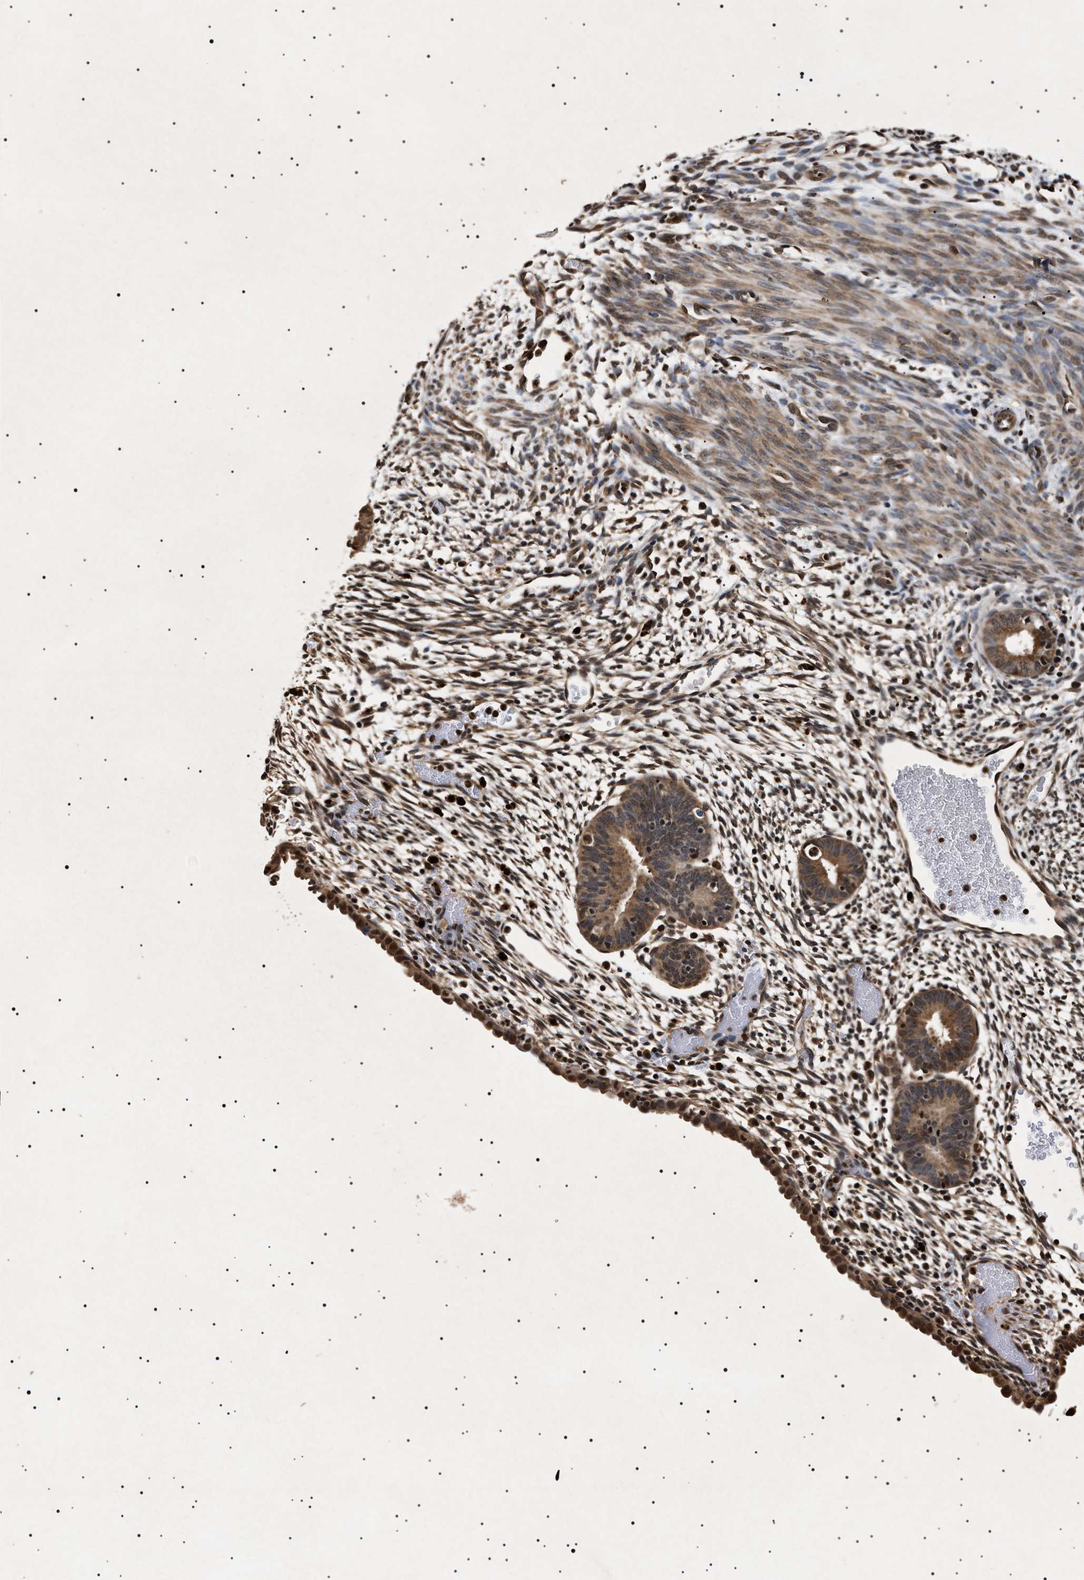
{"staining": {"intensity": "moderate", "quantity": "<25%", "location": "cytoplasmic/membranous,nuclear"}, "tissue": "endometrium", "cell_type": "Cells in endometrial stroma", "image_type": "normal", "snomed": [{"axis": "morphology", "description": "Normal tissue, NOS"}, {"axis": "morphology", "description": "Atrophy, NOS"}, {"axis": "topography", "description": "Uterus"}, {"axis": "topography", "description": "Endometrium"}], "caption": "This image demonstrates benign endometrium stained with immunohistochemistry (IHC) to label a protein in brown. The cytoplasmic/membranous,nuclear of cells in endometrial stroma show moderate positivity for the protein. Nuclei are counter-stained blue.", "gene": "KIF21A", "patient": {"sex": "female", "age": 68}}